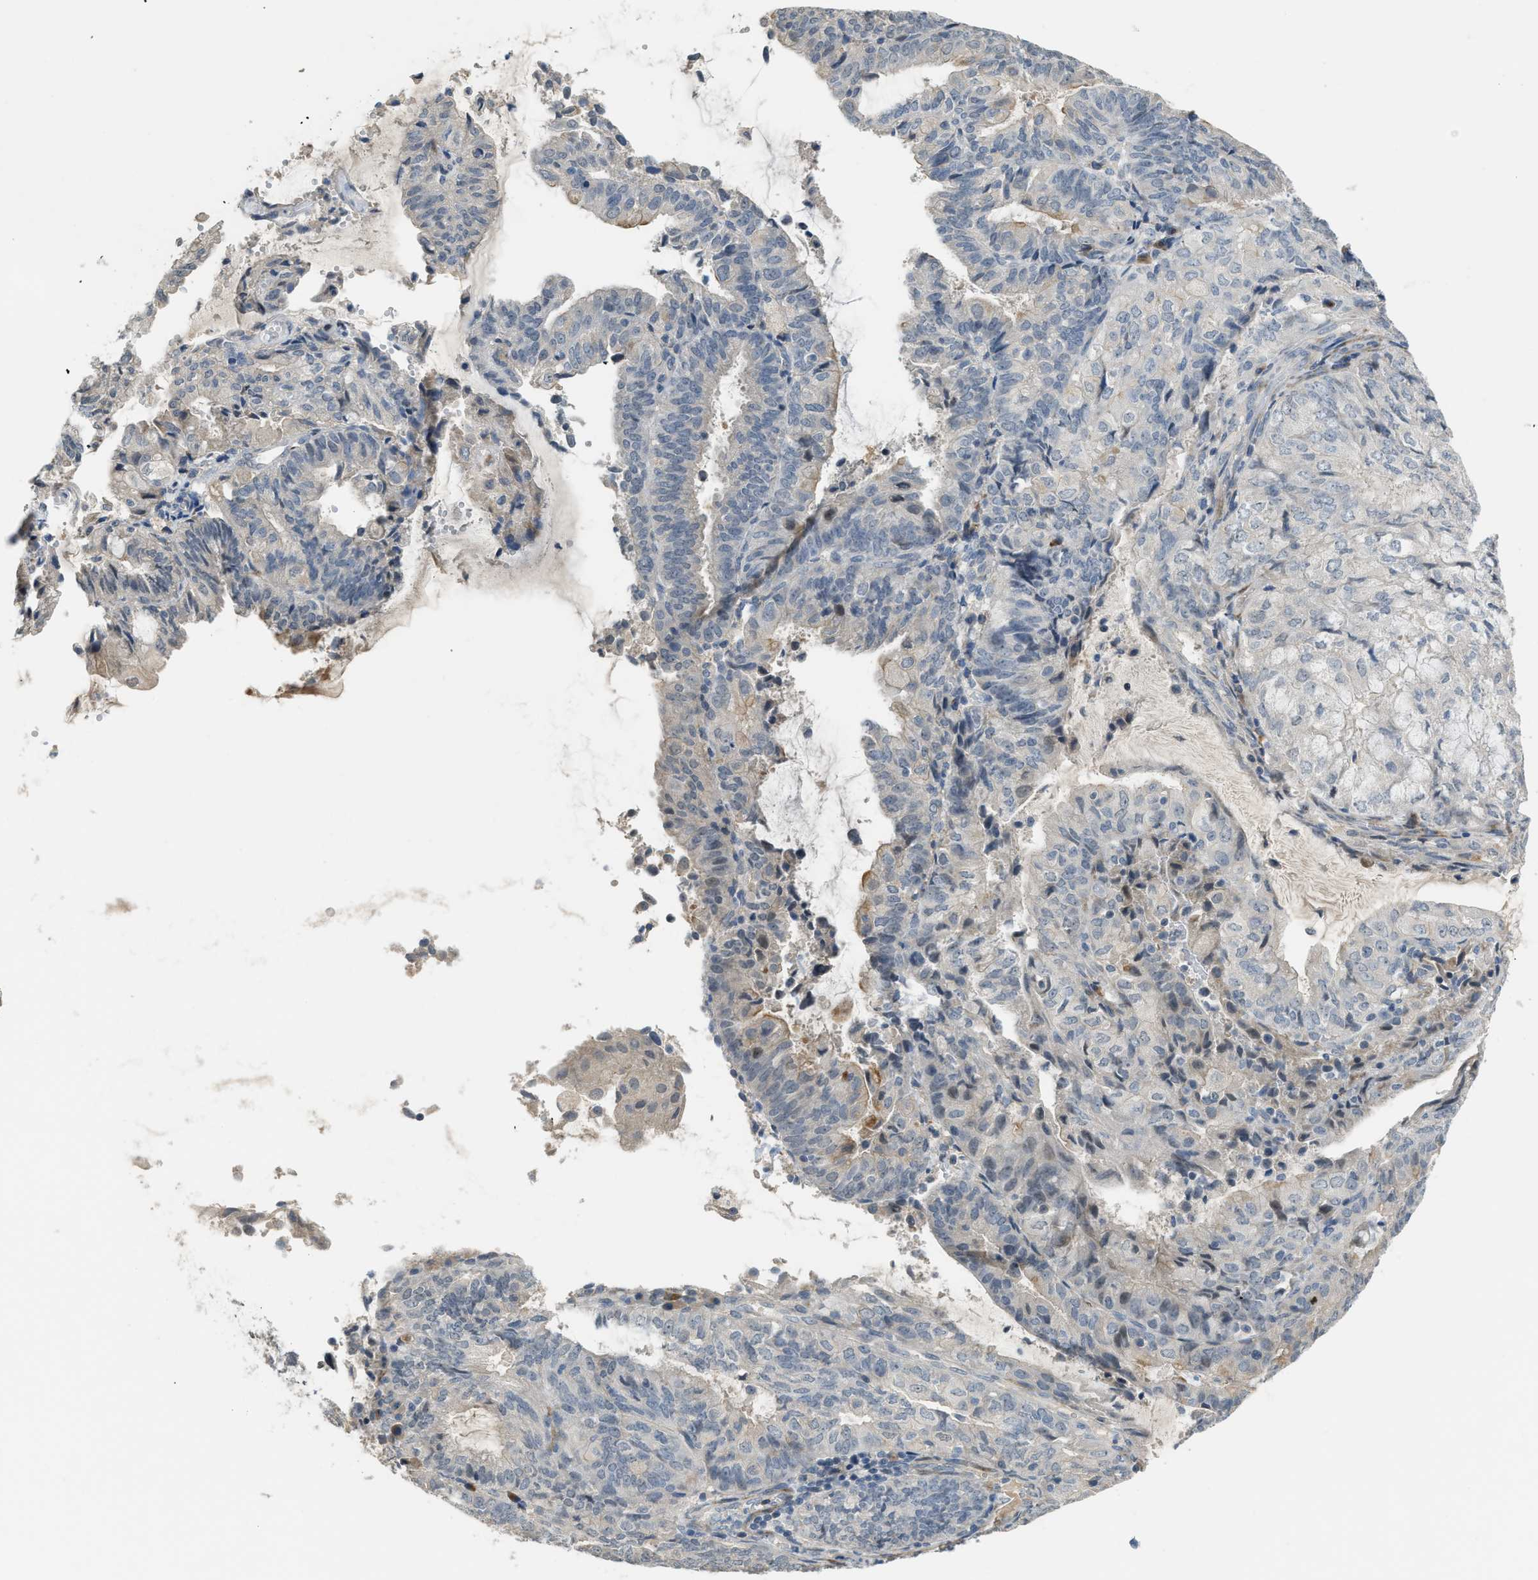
{"staining": {"intensity": "negative", "quantity": "none", "location": "none"}, "tissue": "endometrial cancer", "cell_type": "Tumor cells", "image_type": "cancer", "snomed": [{"axis": "morphology", "description": "Adenocarcinoma, NOS"}, {"axis": "topography", "description": "Endometrium"}], "caption": "Tumor cells are negative for protein expression in human endometrial adenocarcinoma.", "gene": "TMEM154", "patient": {"sex": "female", "age": 81}}